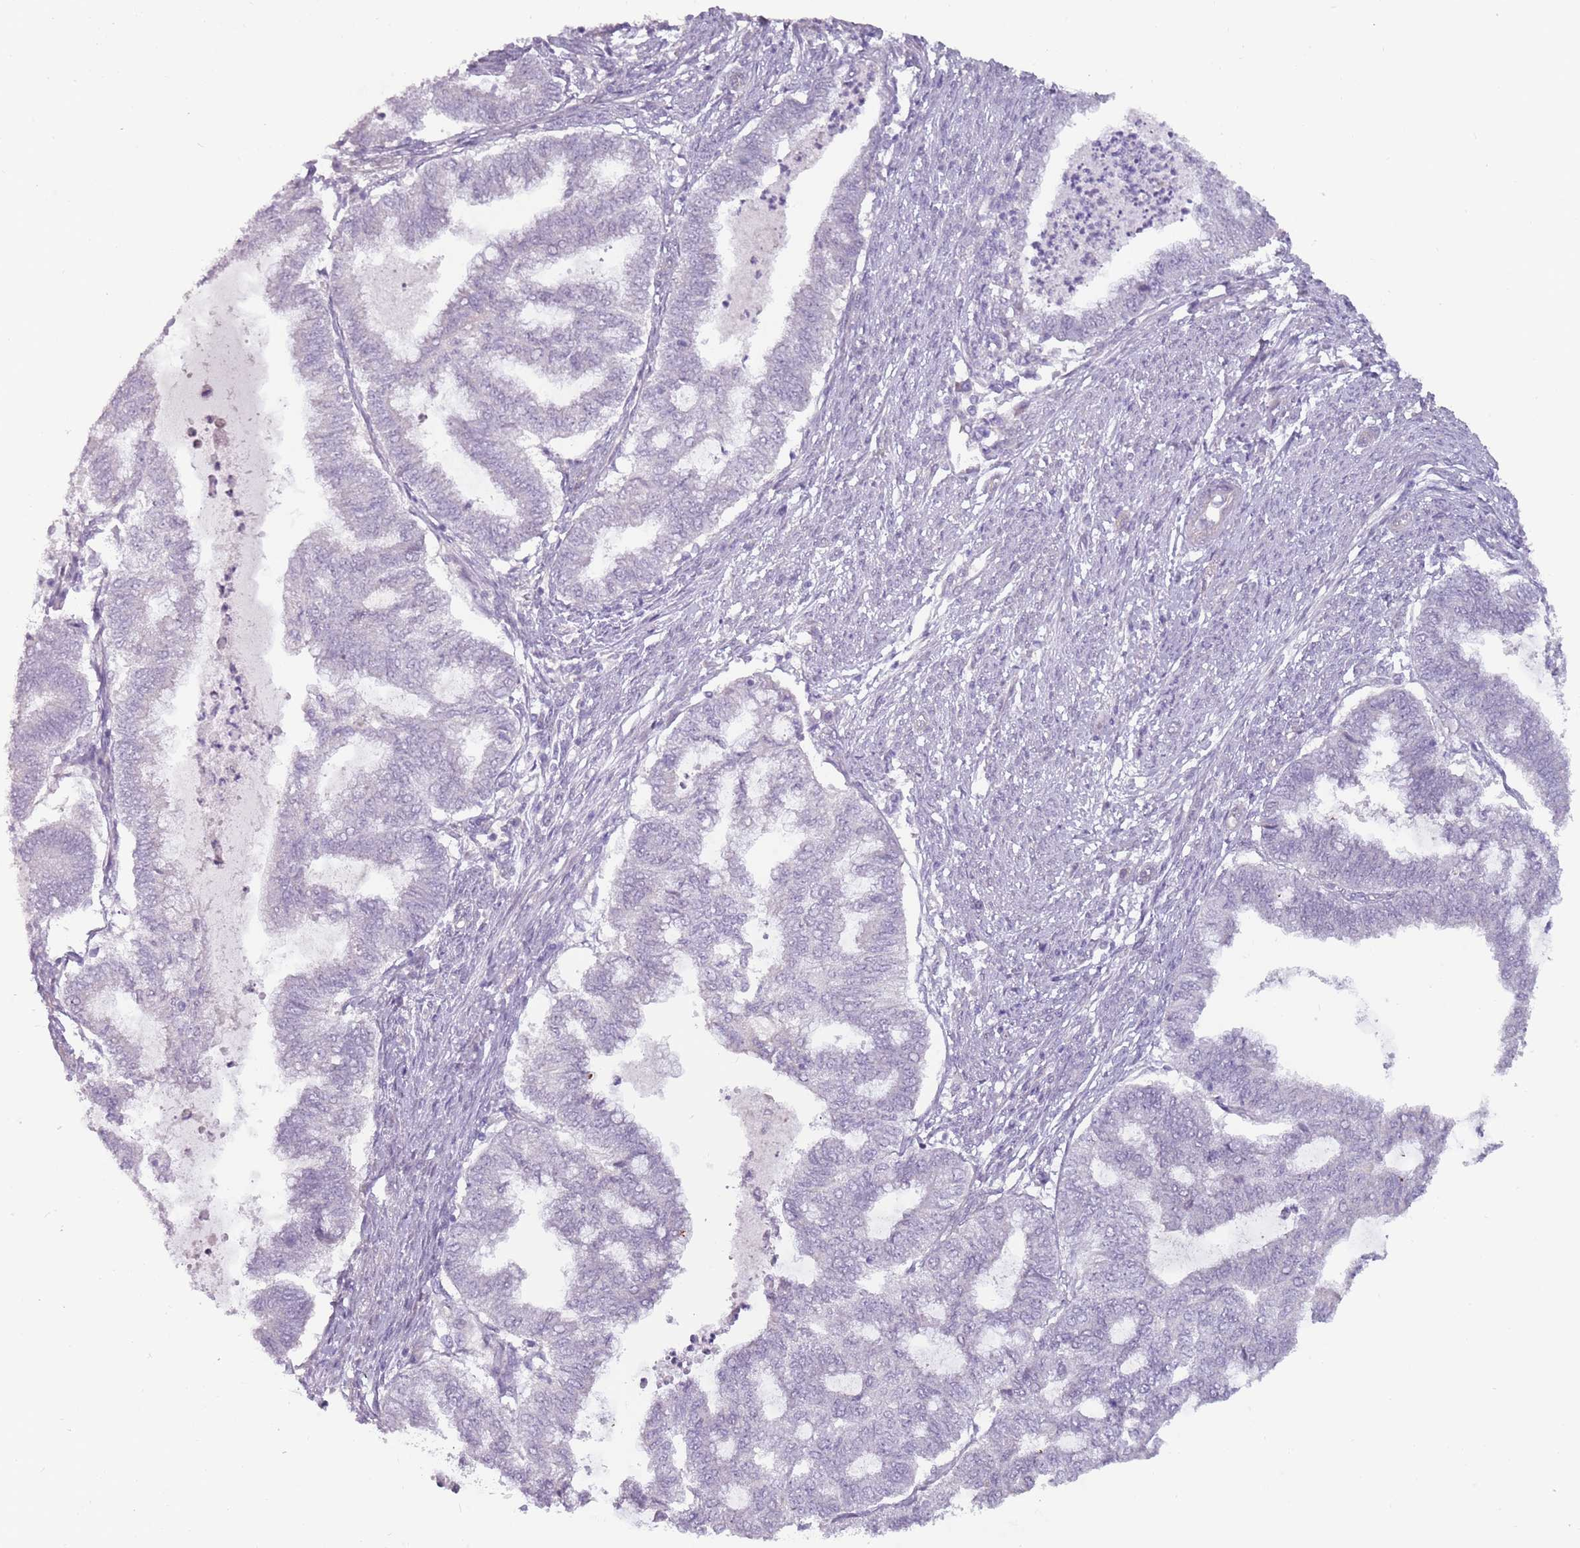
{"staining": {"intensity": "negative", "quantity": "none", "location": "none"}, "tissue": "endometrial cancer", "cell_type": "Tumor cells", "image_type": "cancer", "snomed": [{"axis": "morphology", "description": "Adenocarcinoma, NOS"}, {"axis": "topography", "description": "Endometrium"}], "caption": "IHC of human endometrial cancer (adenocarcinoma) displays no expression in tumor cells. (Brightfield microscopy of DAB (3,3'-diaminobenzidine) IHC at high magnification).", "gene": "RFX2", "patient": {"sex": "female", "age": 79}}